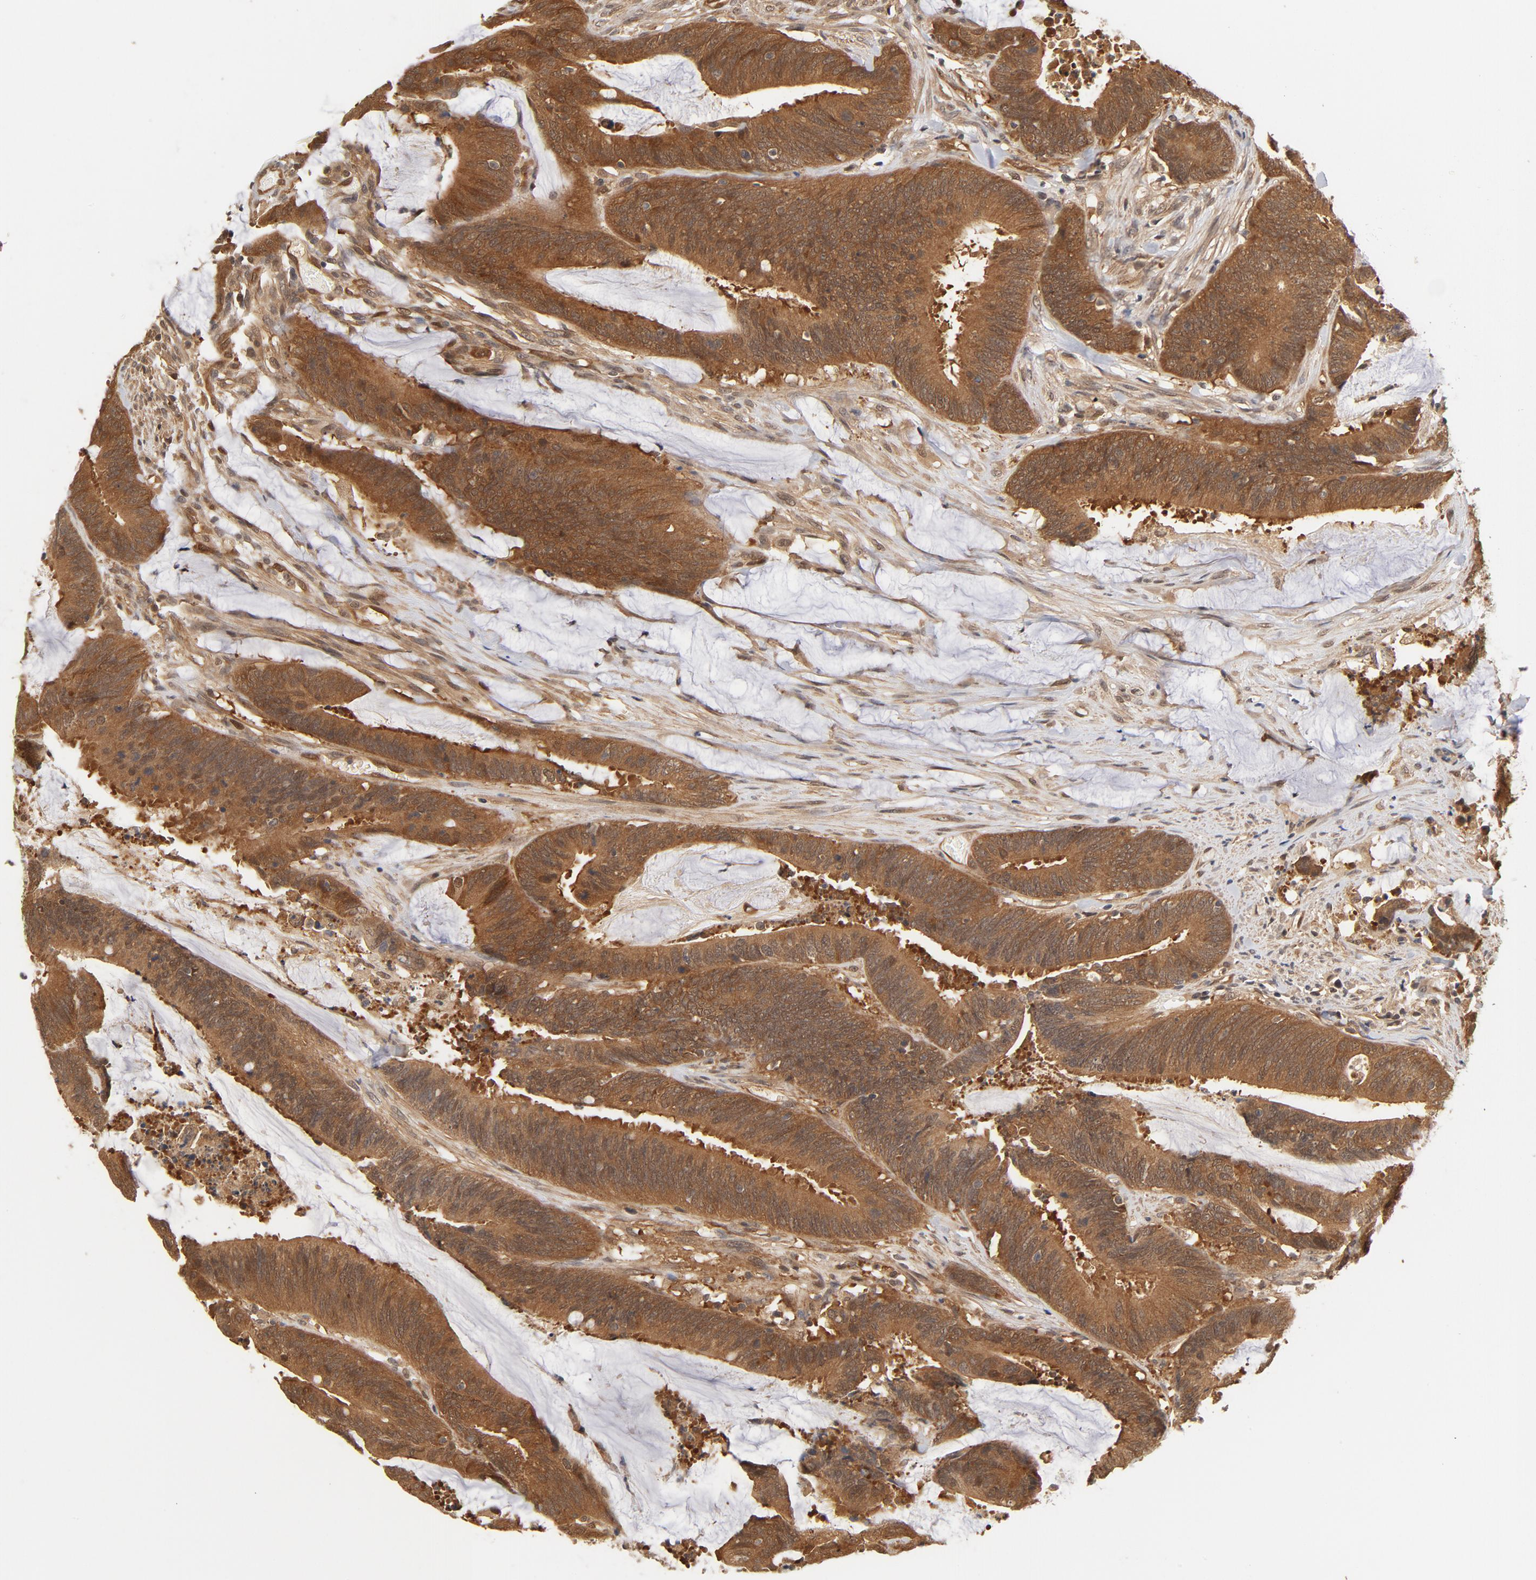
{"staining": {"intensity": "moderate", "quantity": ">75%", "location": "cytoplasmic/membranous"}, "tissue": "colorectal cancer", "cell_type": "Tumor cells", "image_type": "cancer", "snomed": [{"axis": "morphology", "description": "Adenocarcinoma, NOS"}, {"axis": "topography", "description": "Rectum"}], "caption": "IHC staining of colorectal cancer, which reveals medium levels of moderate cytoplasmic/membranous positivity in about >75% of tumor cells indicating moderate cytoplasmic/membranous protein staining. The staining was performed using DAB (brown) for protein detection and nuclei were counterstained in hematoxylin (blue).", "gene": "CDC37", "patient": {"sex": "female", "age": 66}}